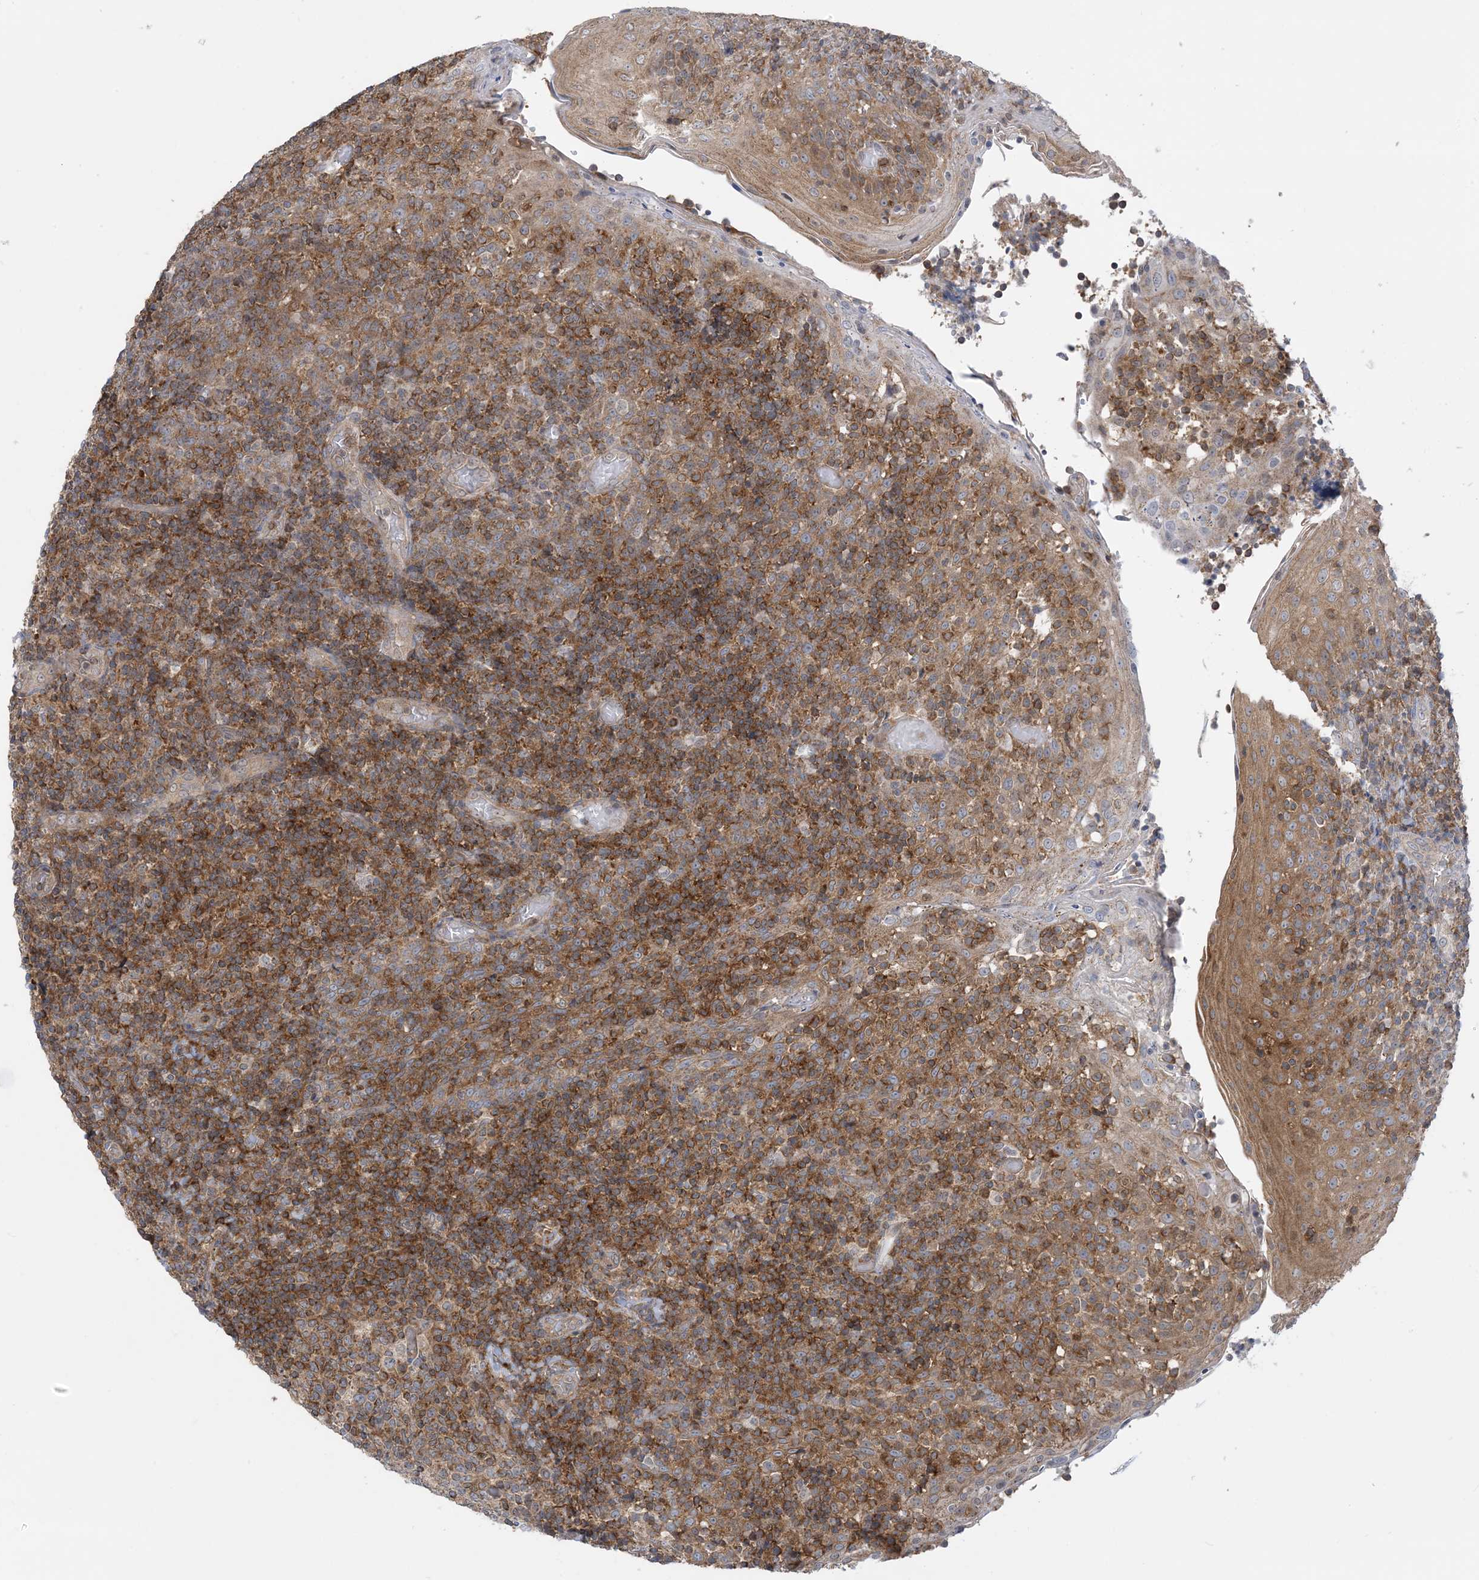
{"staining": {"intensity": "moderate", "quantity": "25%-75%", "location": "cytoplasmic/membranous"}, "tissue": "tonsil", "cell_type": "Germinal center cells", "image_type": "normal", "snomed": [{"axis": "morphology", "description": "Normal tissue, NOS"}, {"axis": "topography", "description": "Tonsil"}], "caption": "This micrograph reveals immunohistochemistry (IHC) staining of normal tonsil, with medium moderate cytoplasmic/membranous positivity in about 25%-75% of germinal center cells.", "gene": "CASP4", "patient": {"sex": "female", "age": 19}}